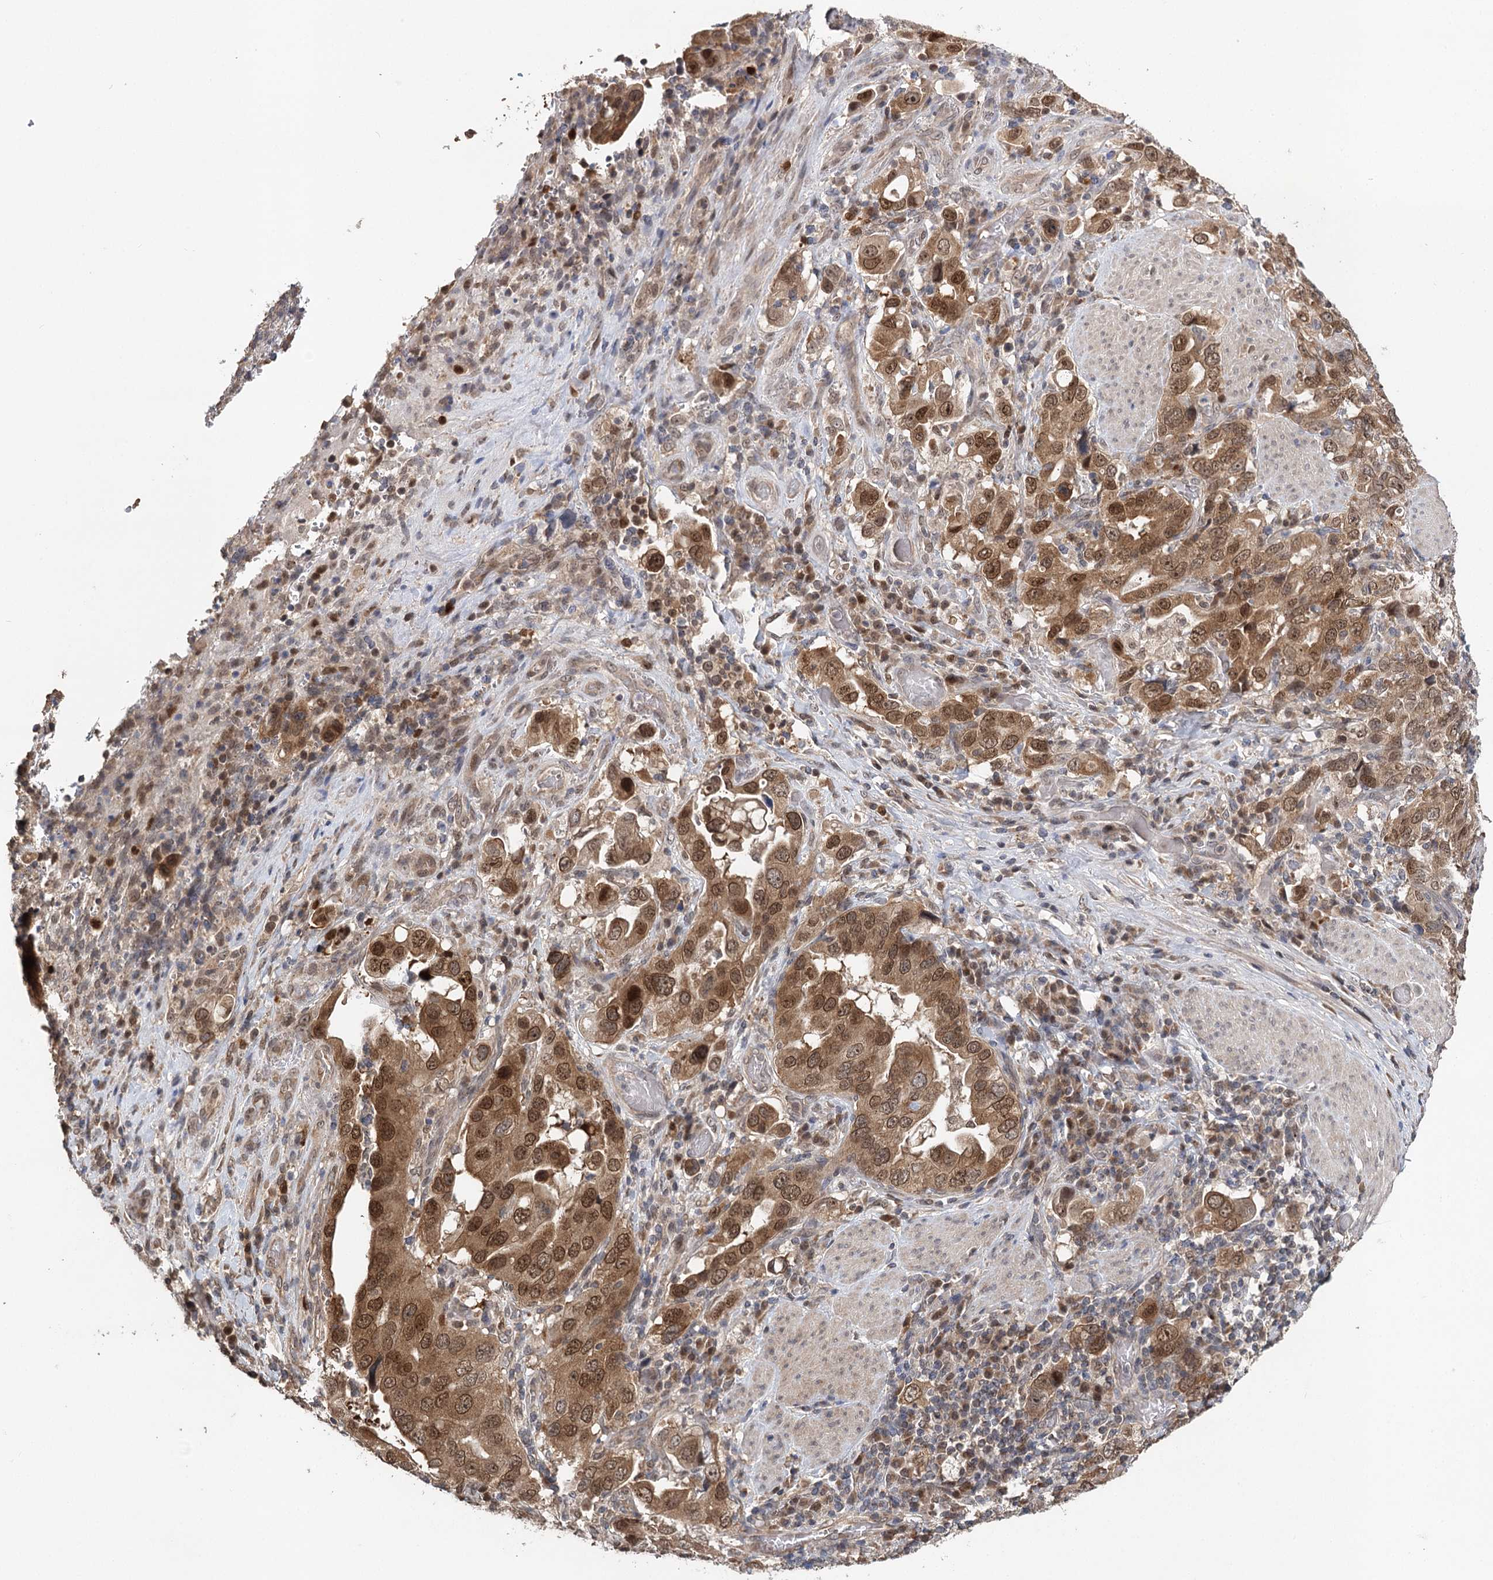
{"staining": {"intensity": "moderate", "quantity": ">75%", "location": "cytoplasmic/membranous,nuclear"}, "tissue": "stomach cancer", "cell_type": "Tumor cells", "image_type": "cancer", "snomed": [{"axis": "morphology", "description": "Adenocarcinoma, NOS"}, {"axis": "topography", "description": "Stomach, upper"}], "caption": "This image reveals stomach cancer stained with immunohistochemistry (IHC) to label a protein in brown. The cytoplasmic/membranous and nuclear of tumor cells show moderate positivity for the protein. Nuclei are counter-stained blue.", "gene": "NOPCHAP1", "patient": {"sex": "male", "age": 62}}